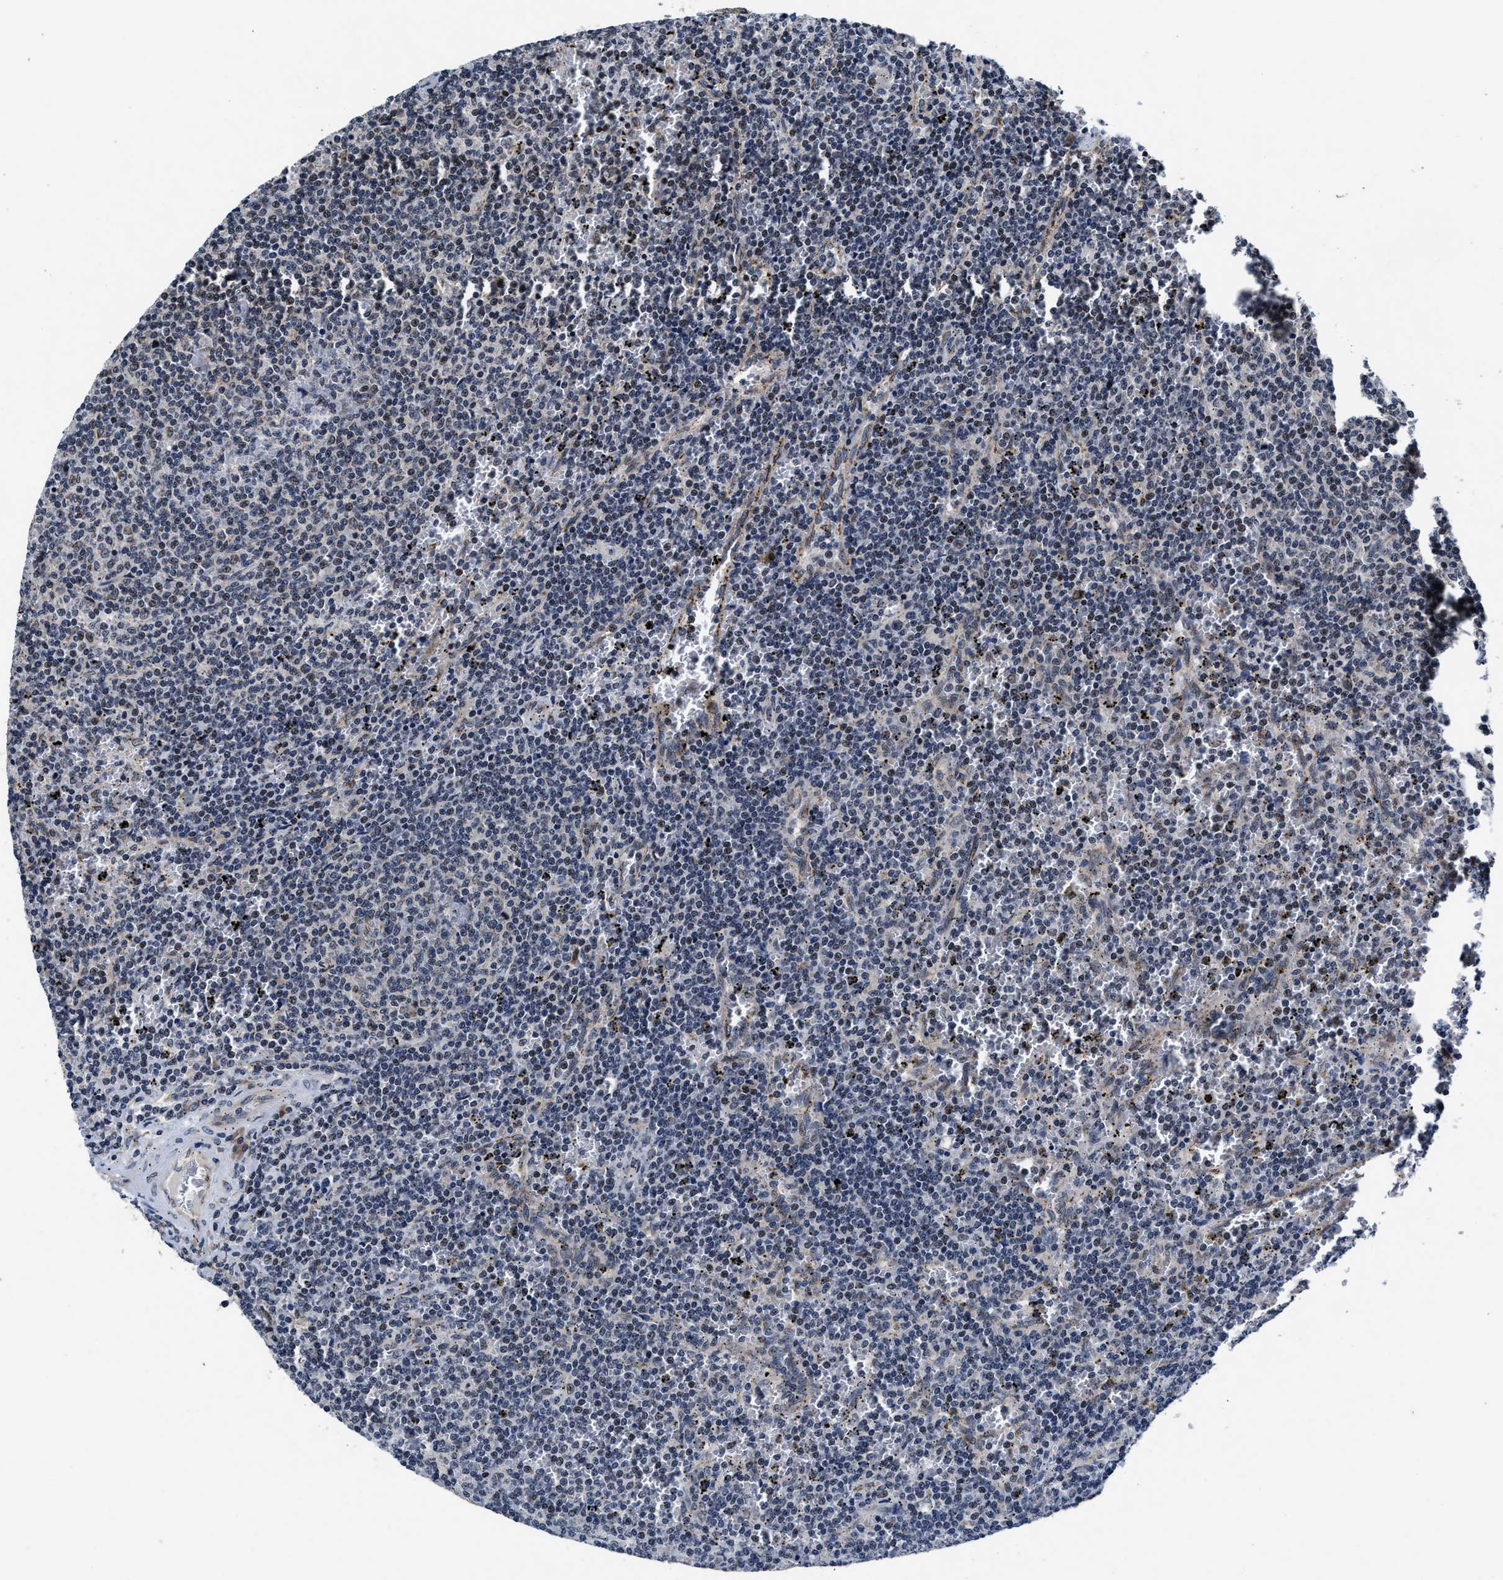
{"staining": {"intensity": "negative", "quantity": "none", "location": "none"}, "tissue": "lymphoma", "cell_type": "Tumor cells", "image_type": "cancer", "snomed": [{"axis": "morphology", "description": "Malignant lymphoma, non-Hodgkin's type, Low grade"}, {"axis": "topography", "description": "Spleen"}], "caption": "The photomicrograph demonstrates no significant expression in tumor cells of low-grade malignant lymphoma, non-Hodgkin's type. (DAB IHC visualized using brightfield microscopy, high magnification).", "gene": "TMEM53", "patient": {"sex": "female", "age": 50}}